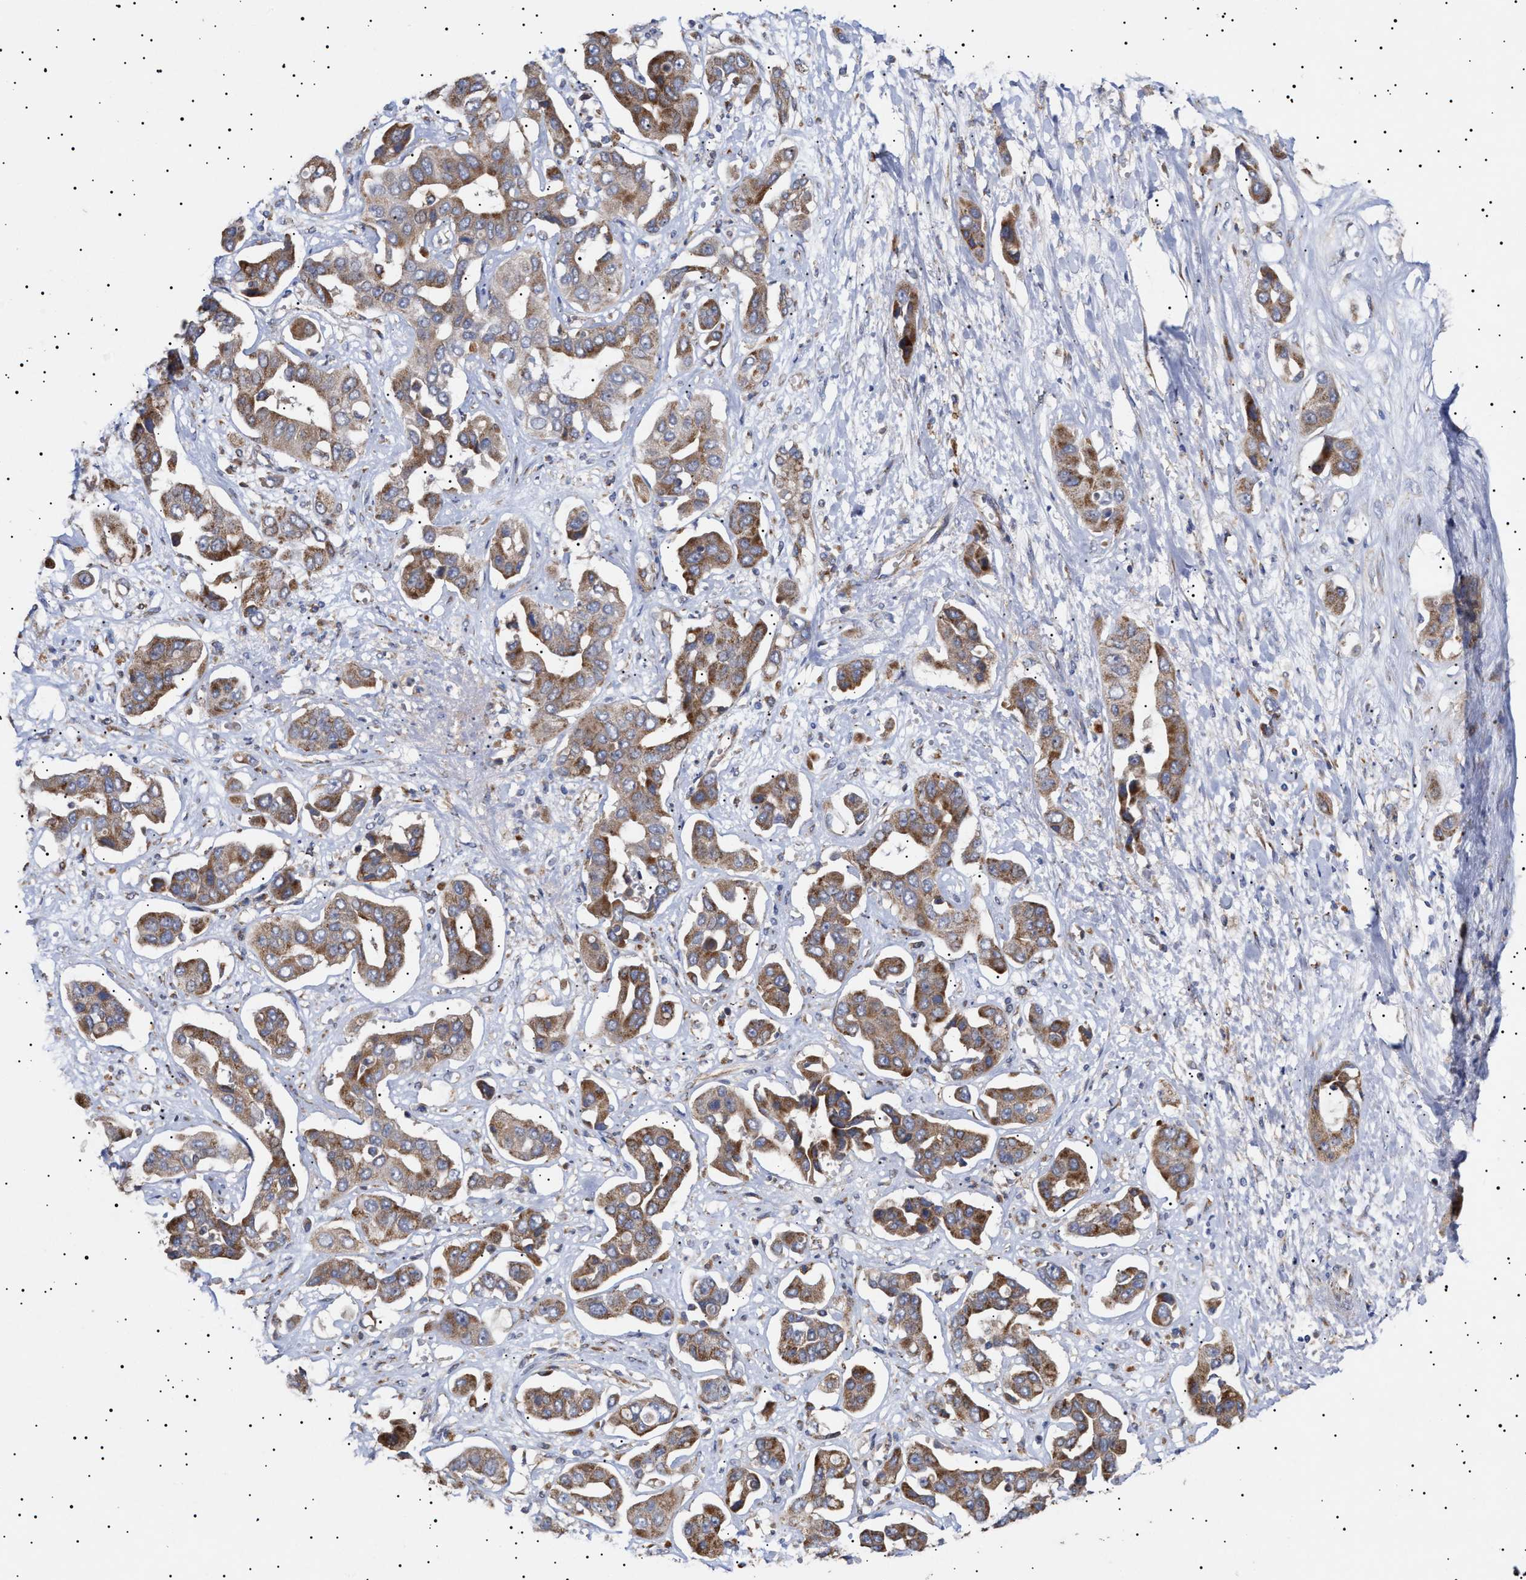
{"staining": {"intensity": "moderate", "quantity": ">75%", "location": "cytoplasmic/membranous"}, "tissue": "liver cancer", "cell_type": "Tumor cells", "image_type": "cancer", "snomed": [{"axis": "morphology", "description": "Cholangiocarcinoma"}, {"axis": "topography", "description": "Liver"}], "caption": "This histopathology image shows immunohistochemistry staining of liver cancer, with medium moderate cytoplasmic/membranous positivity in about >75% of tumor cells.", "gene": "MRPL10", "patient": {"sex": "female", "age": 52}}